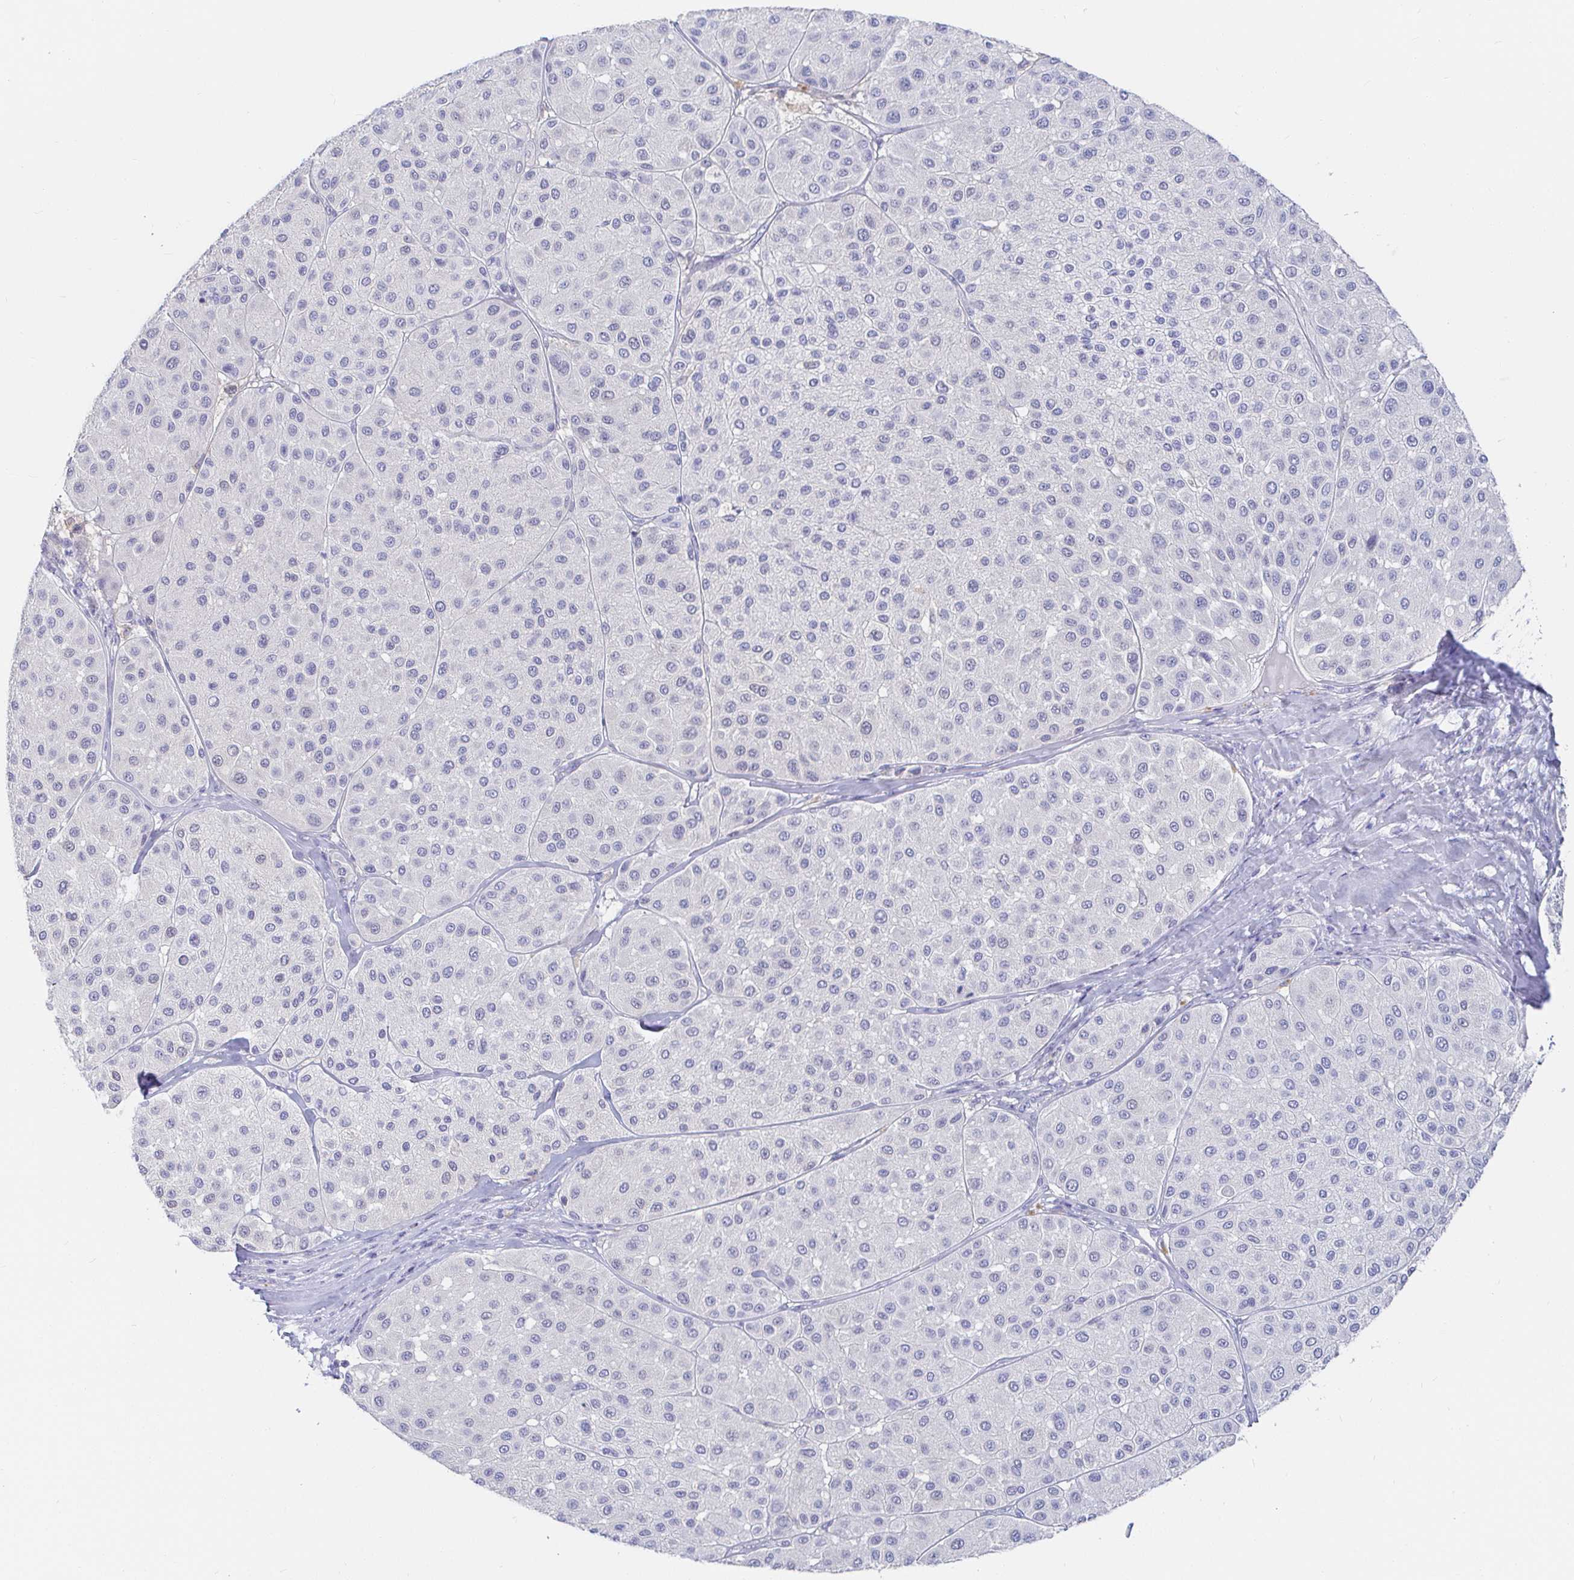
{"staining": {"intensity": "negative", "quantity": "none", "location": "none"}, "tissue": "melanoma", "cell_type": "Tumor cells", "image_type": "cancer", "snomed": [{"axis": "morphology", "description": "Malignant melanoma, Metastatic site"}, {"axis": "topography", "description": "Smooth muscle"}], "caption": "Melanoma stained for a protein using immunohistochemistry reveals no staining tumor cells.", "gene": "PDE6B", "patient": {"sex": "male", "age": 41}}